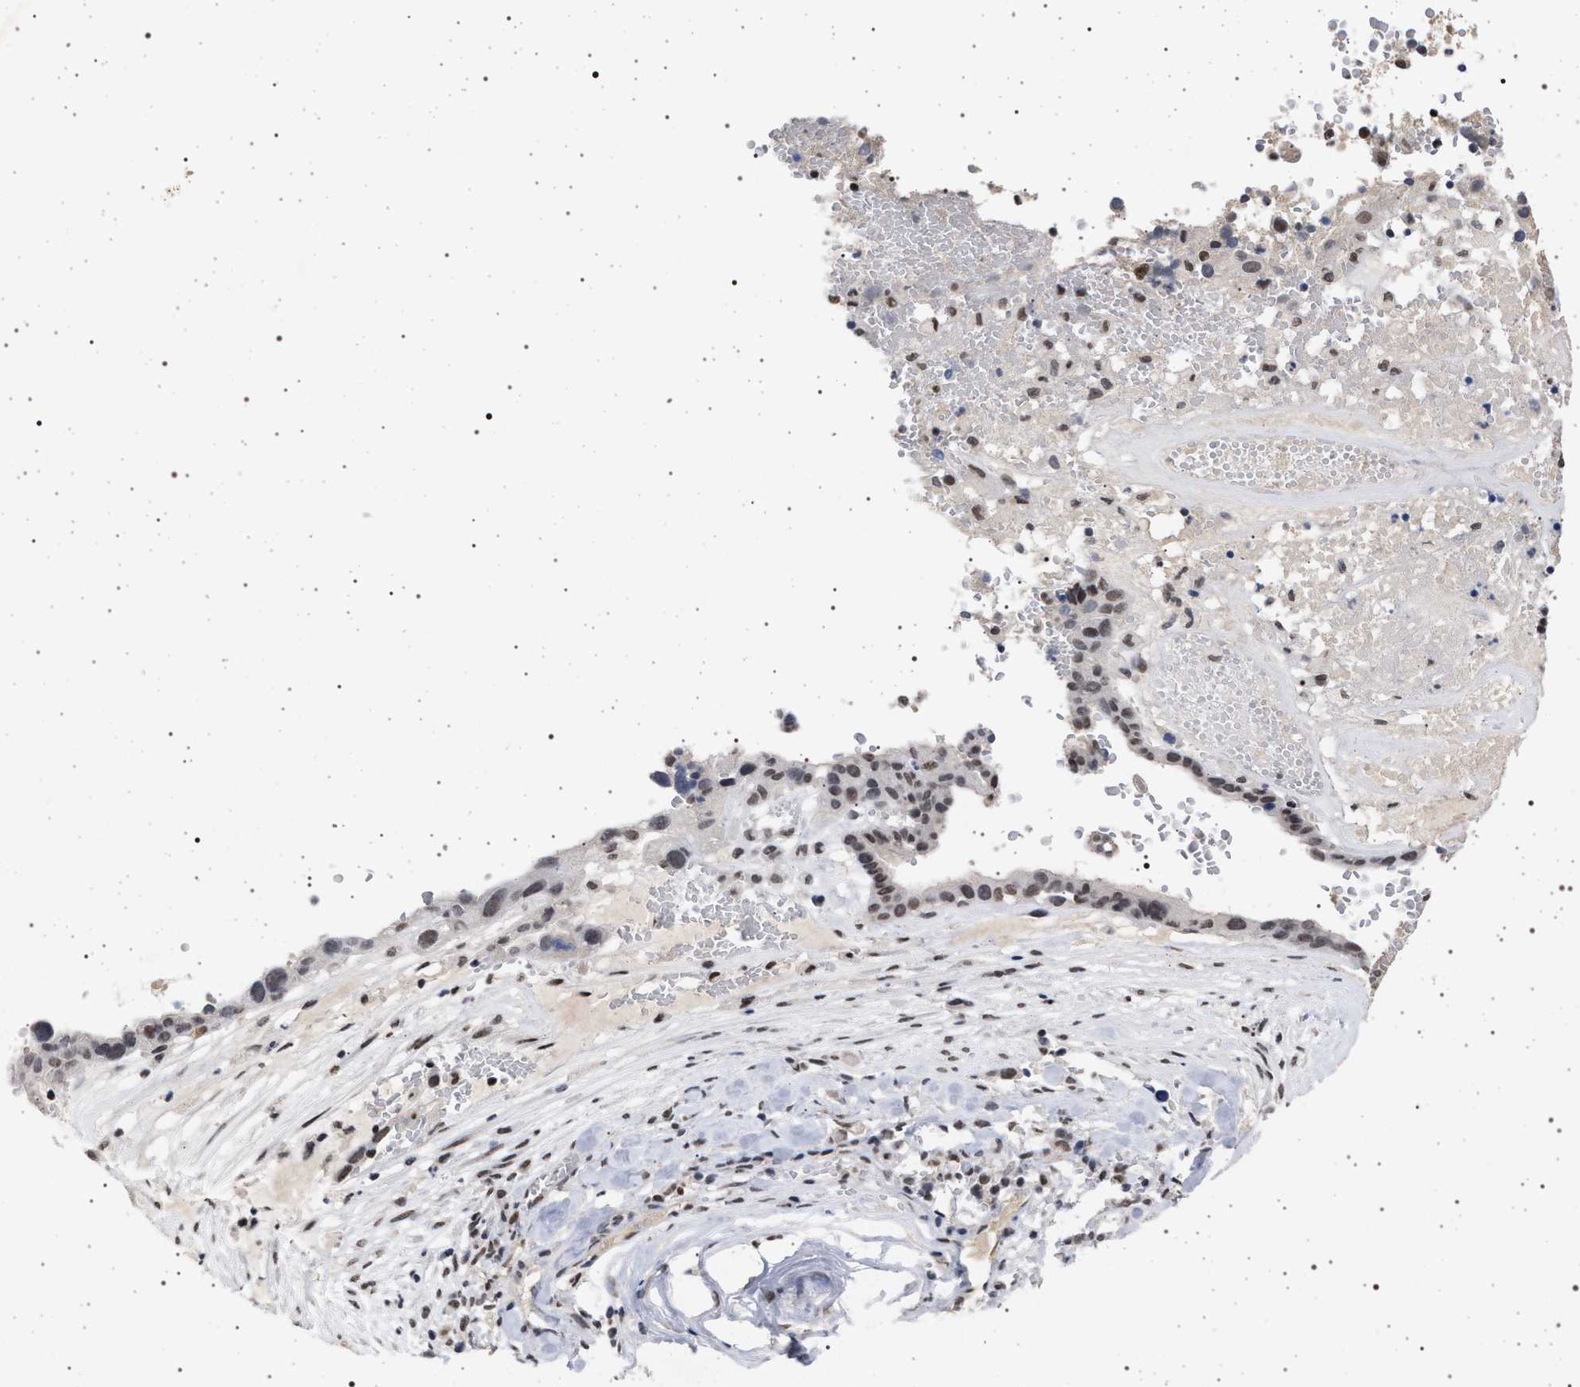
{"staining": {"intensity": "weak", "quantity": ">75%", "location": "nuclear"}, "tissue": "ovarian cancer", "cell_type": "Tumor cells", "image_type": "cancer", "snomed": [{"axis": "morphology", "description": "Cystadenocarcinoma, serous, NOS"}, {"axis": "topography", "description": "Ovary"}], "caption": "Immunohistochemistry (IHC) of human ovarian cancer (serous cystadenocarcinoma) shows low levels of weak nuclear expression in about >75% of tumor cells.", "gene": "PHF12", "patient": {"sex": "female", "age": 59}}